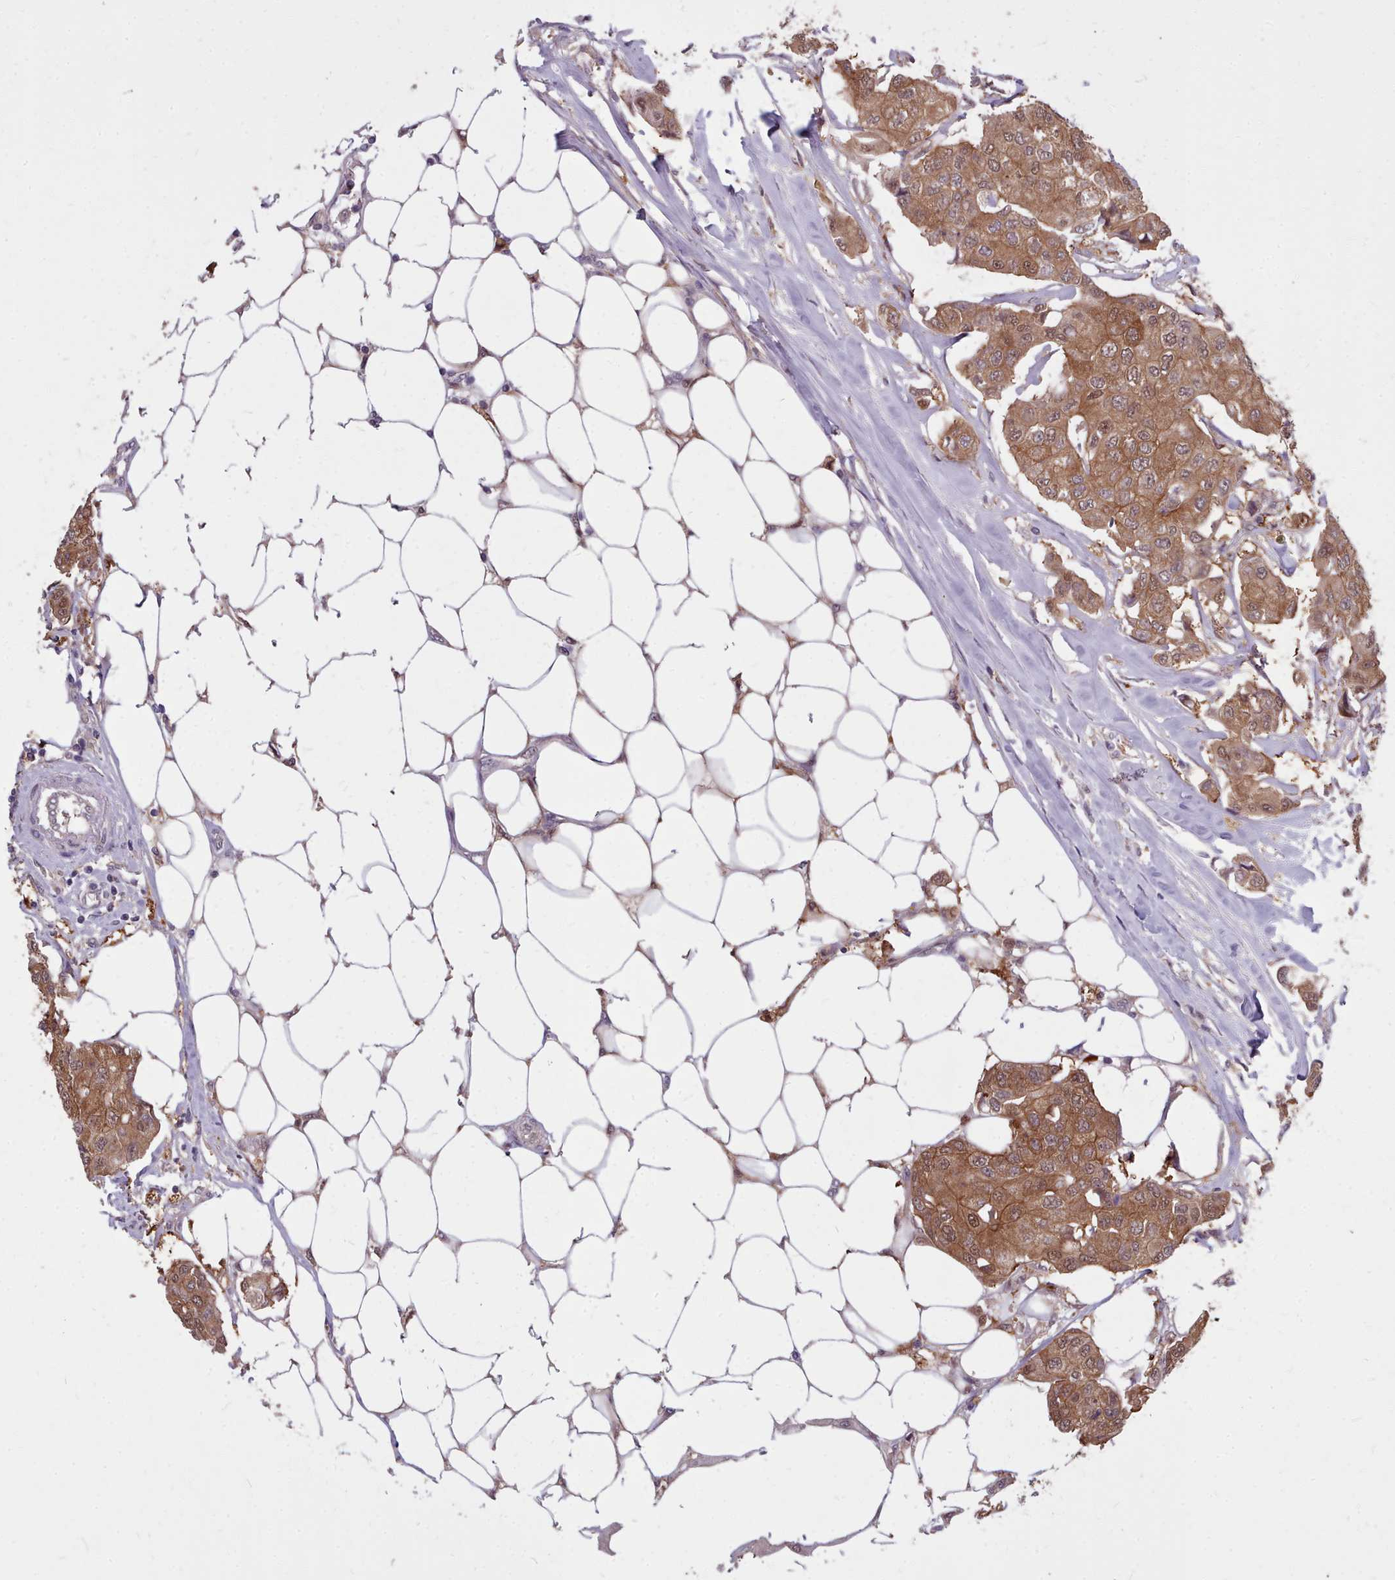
{"staining": {"intensity": "moderate", "quantity": ">75%", "location": "cytoplasmic/membranous,nuclear"}, "tissue": "breast cancer", "cell_type": "Tumor cells", "image_type": "cancer", "snomed": [{"axis": "morphology", "description": "Duct carcinoma"}, {"axis": "topography", "description": "Breast"}, {"axis": "topography", "description": "Lymph node"}], "caption": "Breast cancer (invasive ductal carcinoma) was stained to show a protein in brown. There is medium levels of moderate cytoplasmic/membranous and nuclear staining in about >75% of tumor cells.", "gene": "AHCY", "patient": {"sex": "female", "age": 80}}